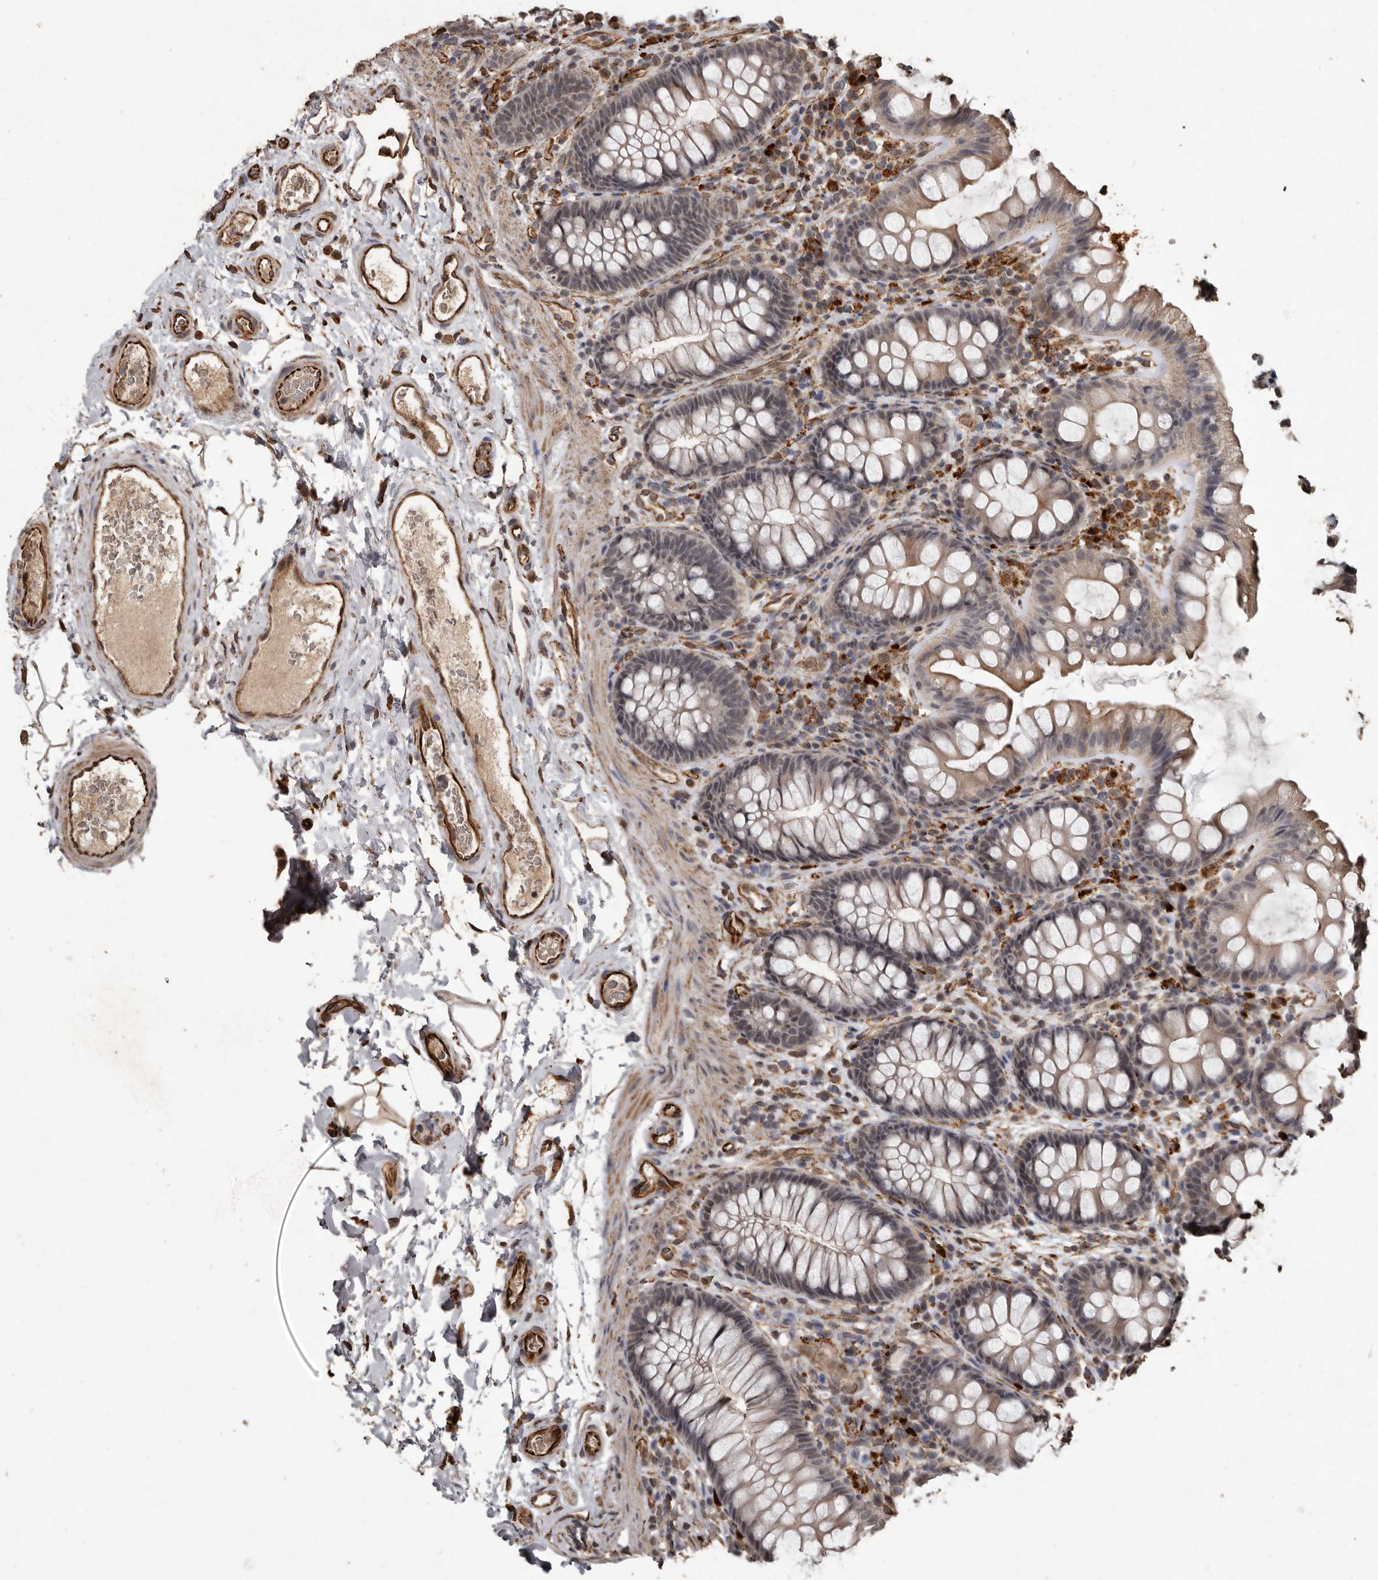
{"staining": {"intensity": "moderate", "quantity": ">75%", "location": "cytoplasmic/membranous"}, "tissue": "colon", "cell_type": "Endothelial cells", "image_type": "normal", "snomed": [{"axis": "morphology", "description": "Normal tissue, NOS"}, {"axis": "topography", "description": "Colon"}], "caption": "The image demonstrates staining of unremarkable colon, revealing moderate cytoplasmic/membranous protein staining (brown color) within endothelial cells. (DAB (3,3'-diaminobenzidine) IHC, brown staining for protein, blue staining for nuclei).", "gene": "BRAT1", "patient": {"sex": "female", "age": 62}}